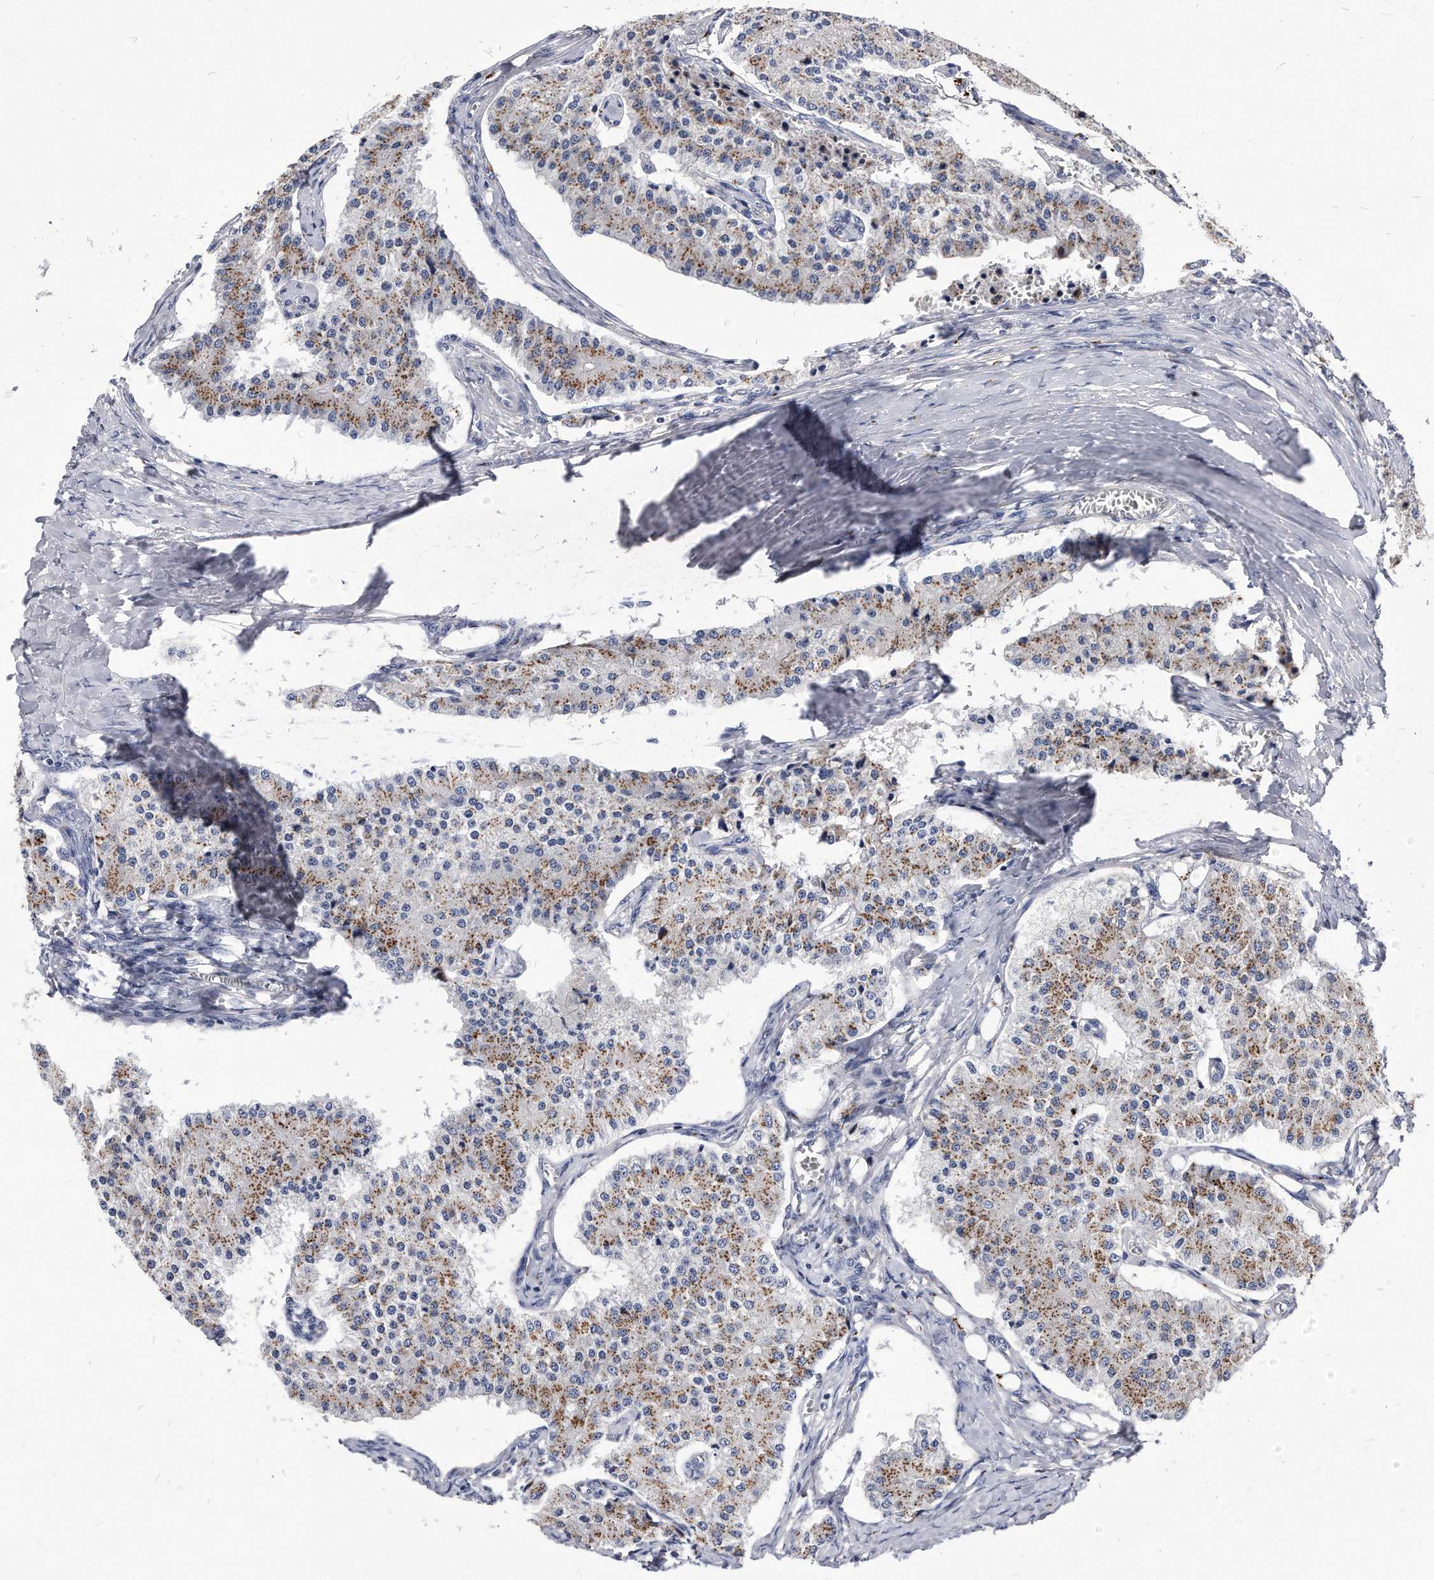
{"staining": {"intensity": "moderate", "quantity": ">75%", "location": "cytoplasmic/membranous"}, "tissue": "carcinoid", "cell_type": "Tumor cells", "image_type": "cancer", "snomed": [{"axis": "morphology", "description": "Carcinoid, malignant, NOS"}, {"axis": "topography", "description": "Colon"}], "caption": "Tumor cells reveal medium levels of moderate cytoplasmic/membranous staining in about >75% of cells in carcinoid. The staining is performed using DAB brown chromogen to label protein expression. The nuclei are counter-stained blue using hematoxylin.", "gene": "MGAT4A", "patient": {"sex": "female", "age": 52}}